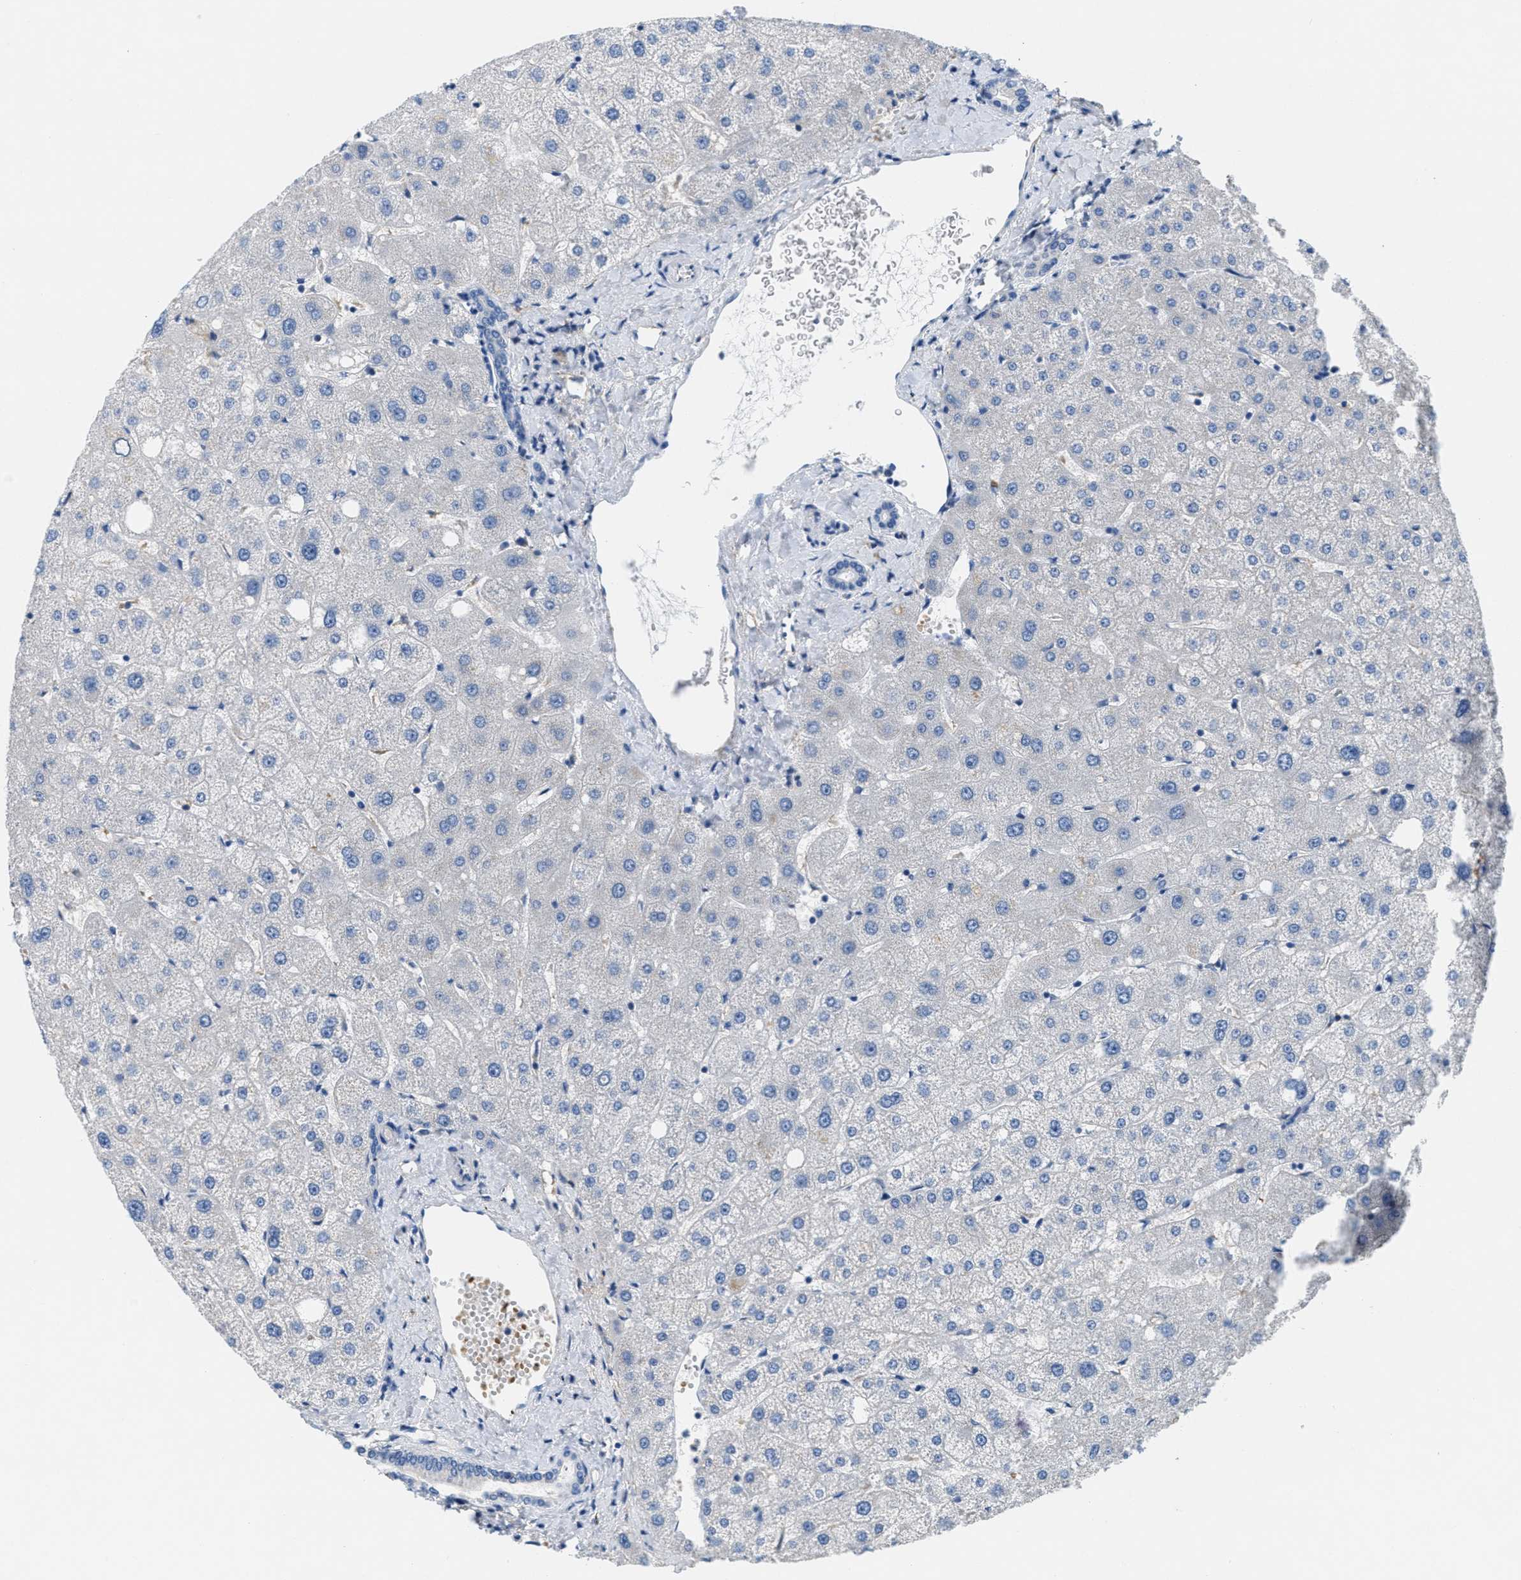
{"staining": {"intensity": "negative", "quantity": "none", "location": "none"}, "tissue": "liver", "cell_type": "Cholangiocytes", "image_type": "normal", "snomed": [{"axis": "morphology", "description": "Normal tissue, NOS"}, {"axis": "topography", "description": "Liver"}], "caption": "A high-resolution micrograph shows IHC staining of unremarkable liver, which reveals no significant expression in cholangiocytes.", "gene": "DGKE", "patient": {"sex": "male", "age": 73}}